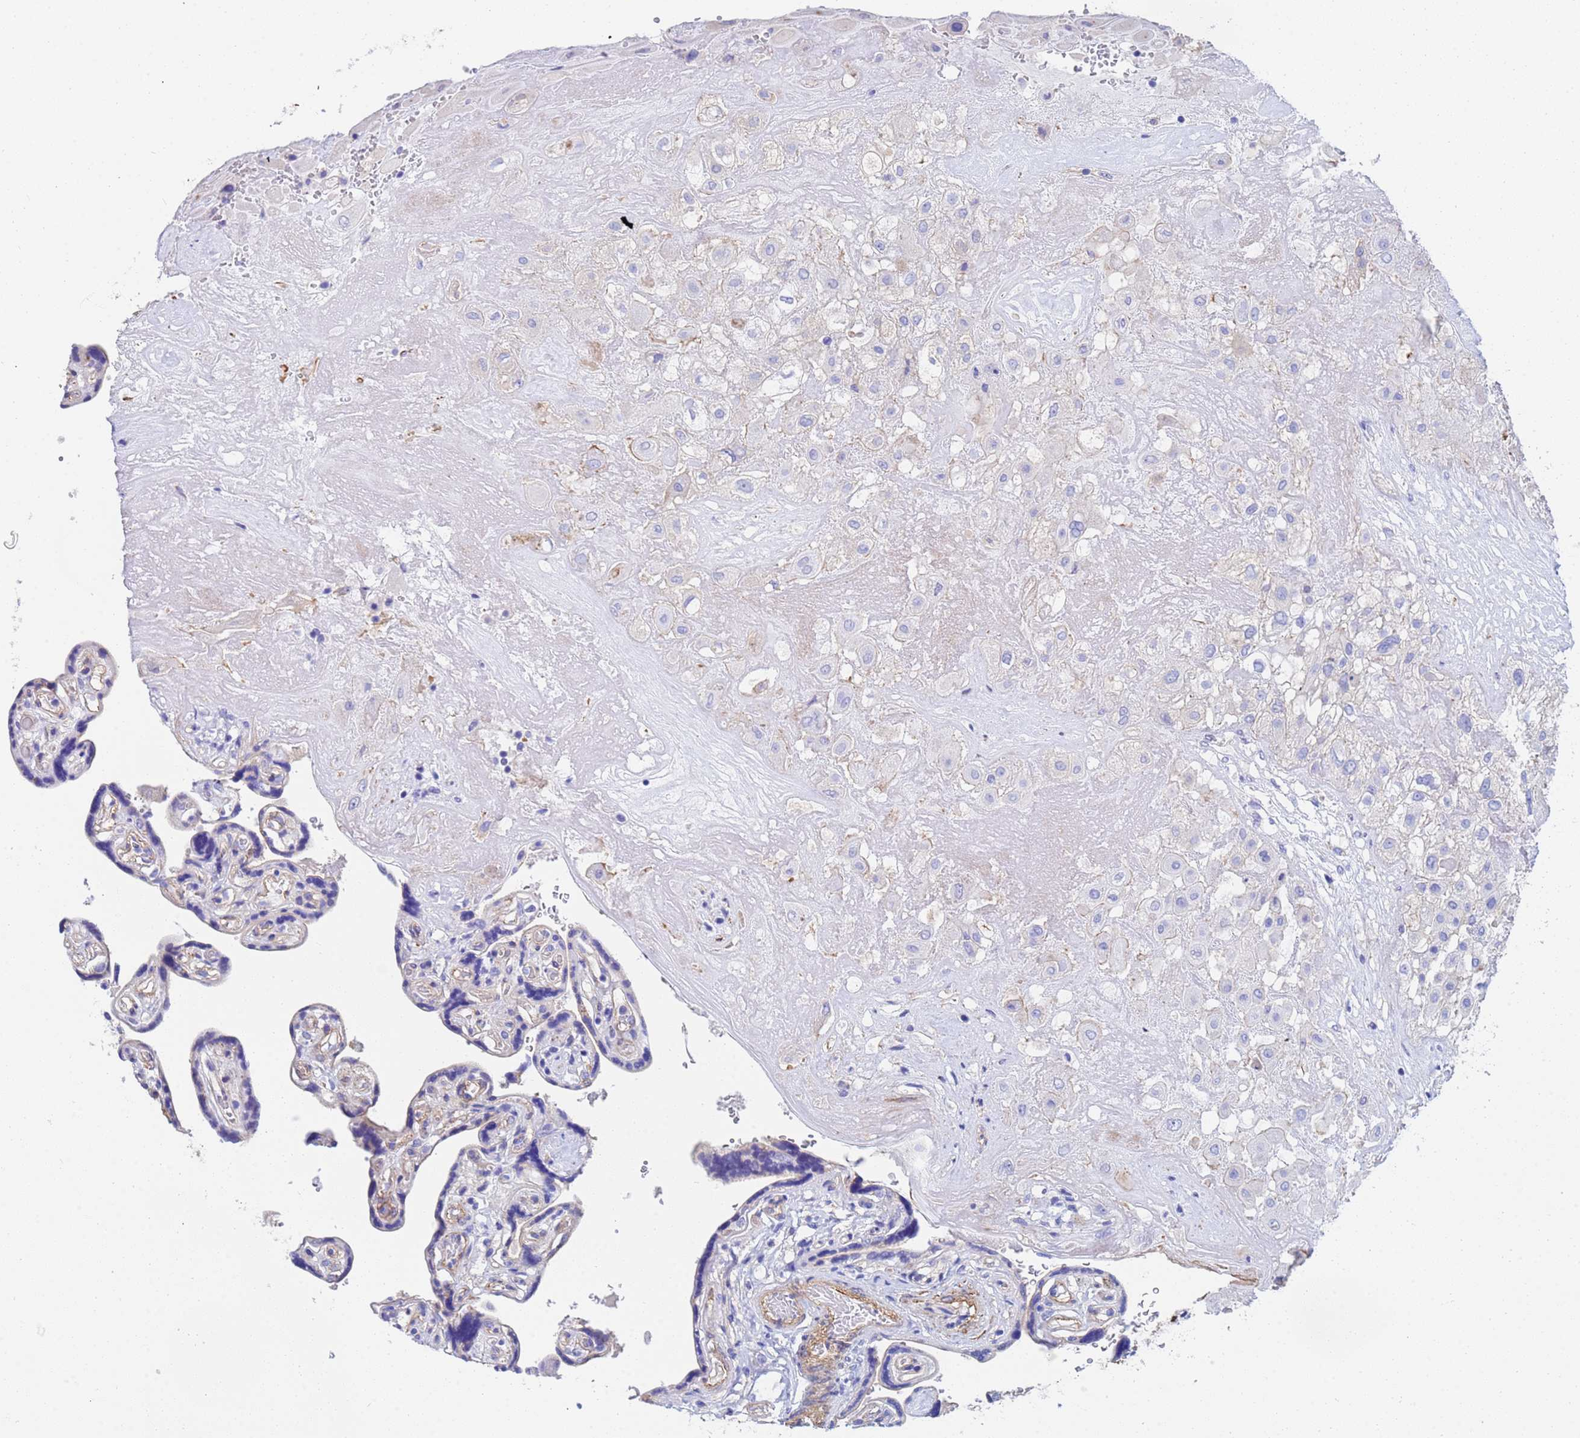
{"staining": {"intensity": "negative", "quantity": "none", "location": "none"}, "tissue": "placenta", "cell_type": "Decidual cells", "image_type": "normal", "snomed": [{"axis": "morphology", "description": "Normal tissue, NOS"}, {"axis": "topography", "description": "Placenta"}], "caption": "A photomicrograph of placenta stained for a protein displays no brown staining in decidual cells. Nuclei are stained in blue.", "gene": "CST1", "patient": {"sex": "female", "age": 32}}